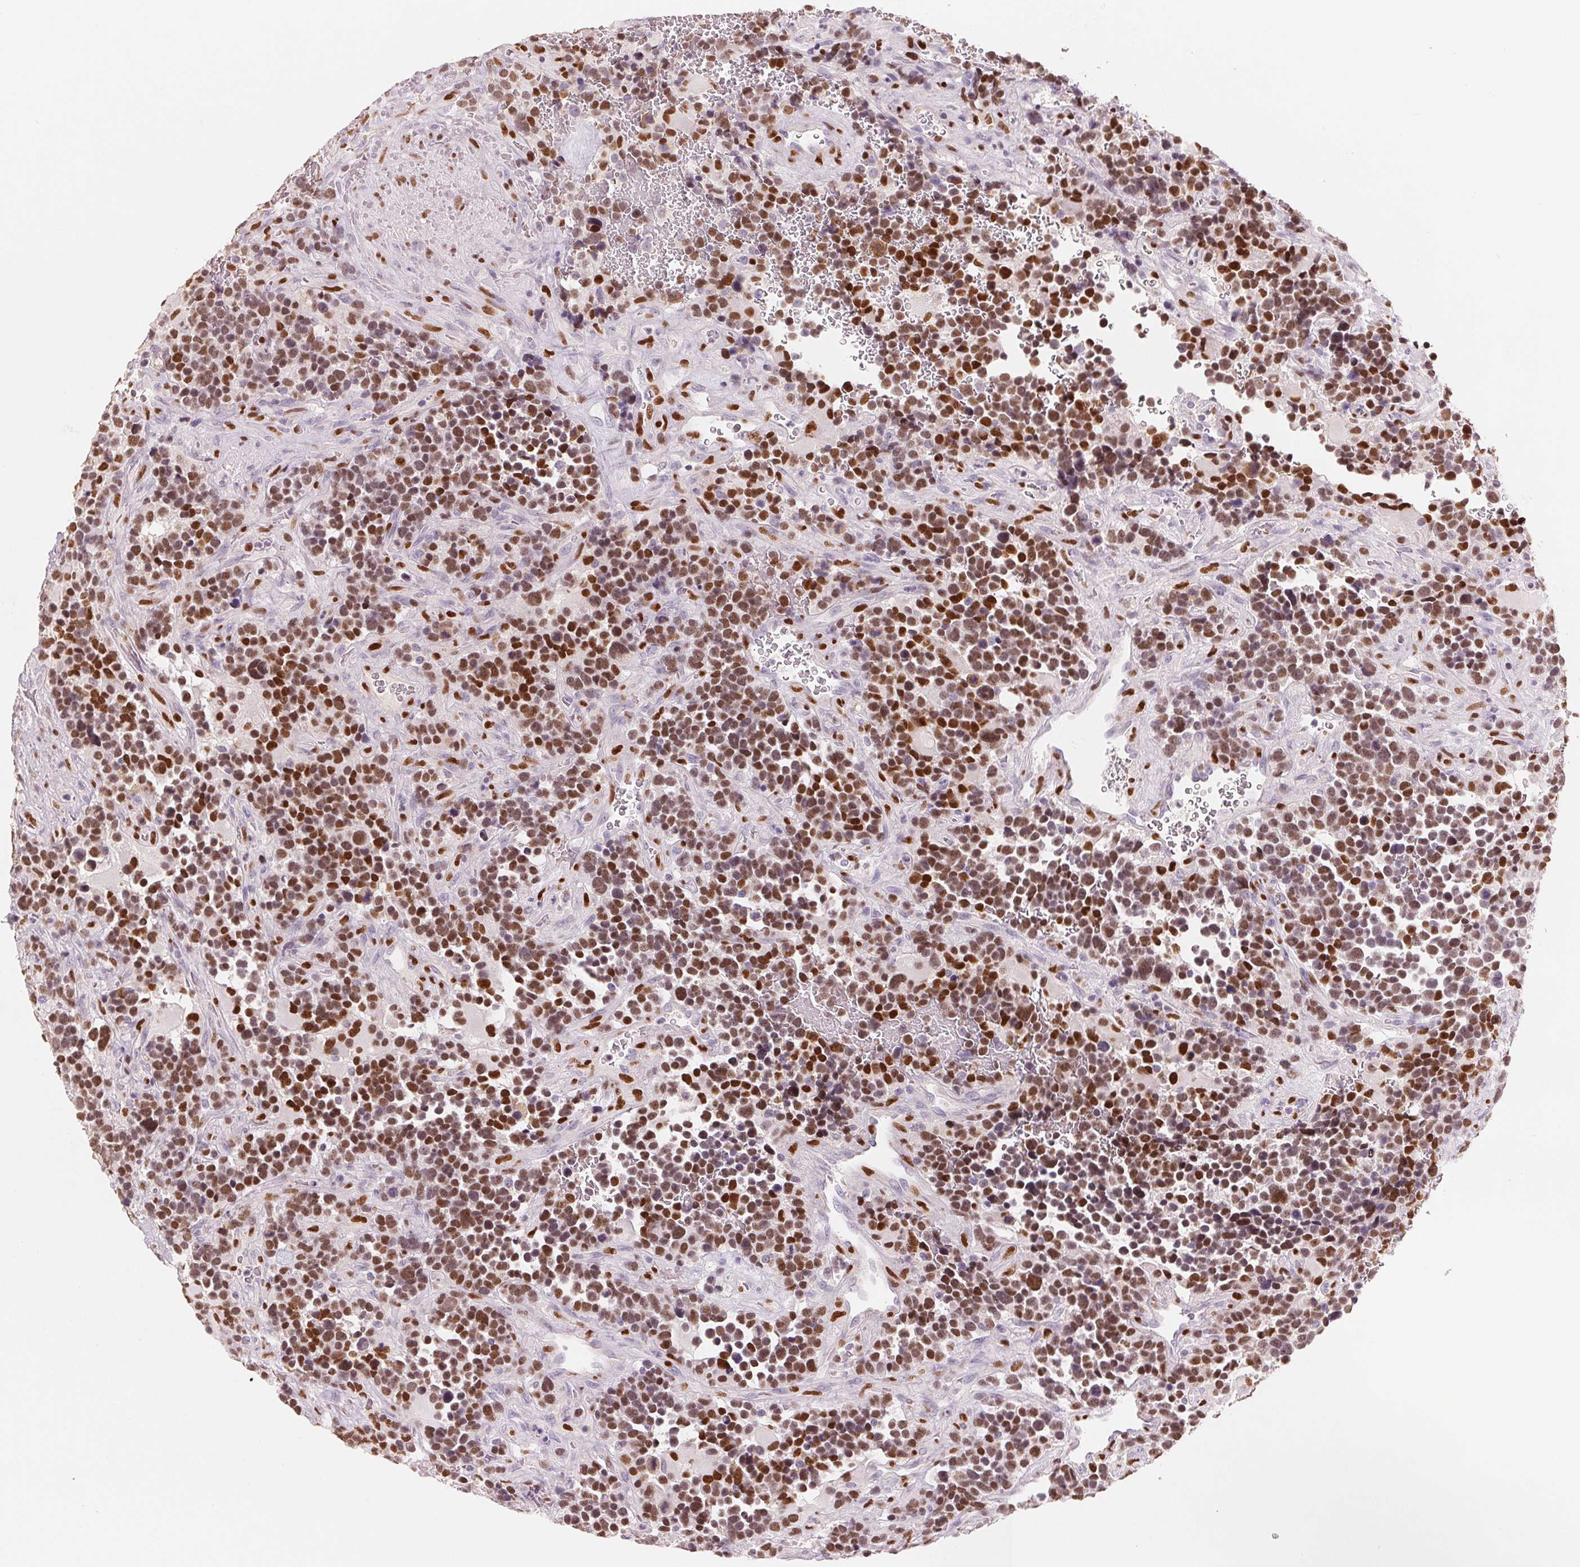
{"staining": {"intensity": "strong", "quantity": ">75%", "location": "nuclear"}, "tissue": "glioma", "cell_type": "Tumor cells", "image_type": "cancer", "snomed": [{"axis": "morphology", "description": "Glioma, malignant, High grade"}, {"axis": "topography", "description": "Brain"}], "caption": "There is high levels of strong nuclear staining in tumor cells of glioma, as demonstrated by immunohistochemical staining (brown color).", "gene": "SMARCD3", "patient": {"sex": "male", "age": 33}}